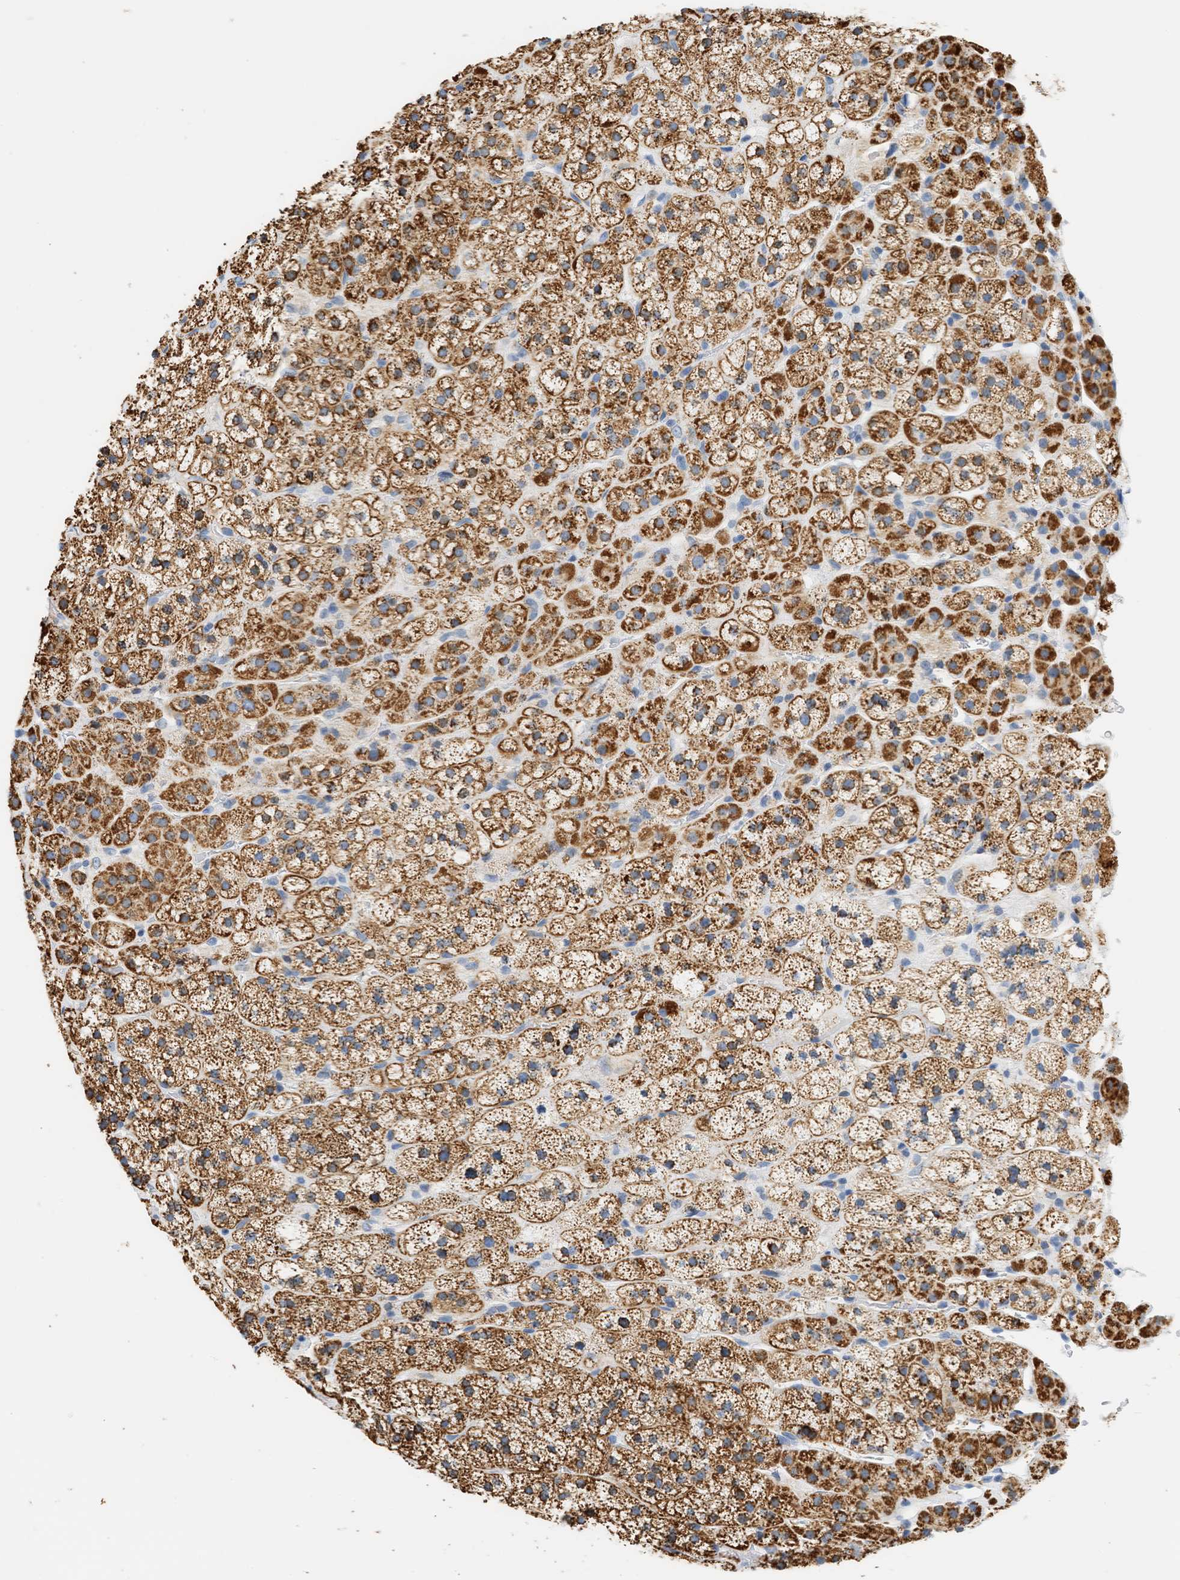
{"staining": {"intensity": "strong", "quantity": ">75%", "location": "cytoplasmic/membranous"}, "tissue": "adrenal gland", "cell_type": "Glandular cells", "image_type": "normal", "snomed": [{"axis": "morphology", "description": "Normal tissue, NOS"}, {"axis": "topography", "description": "Adrenal gland"}], "caption": "Immunohistochemical staining of benign adrenal gland demonstrates strong cytoplasmic/membranous protein positivity in about >75% of glandular cells. Using DAB (brown) and hematoxylin (blue) stains, captured at high magnification using brightfield microscopy.", "gene": "GRPEL2", "patient": {"sex": "male", "age": 56}}